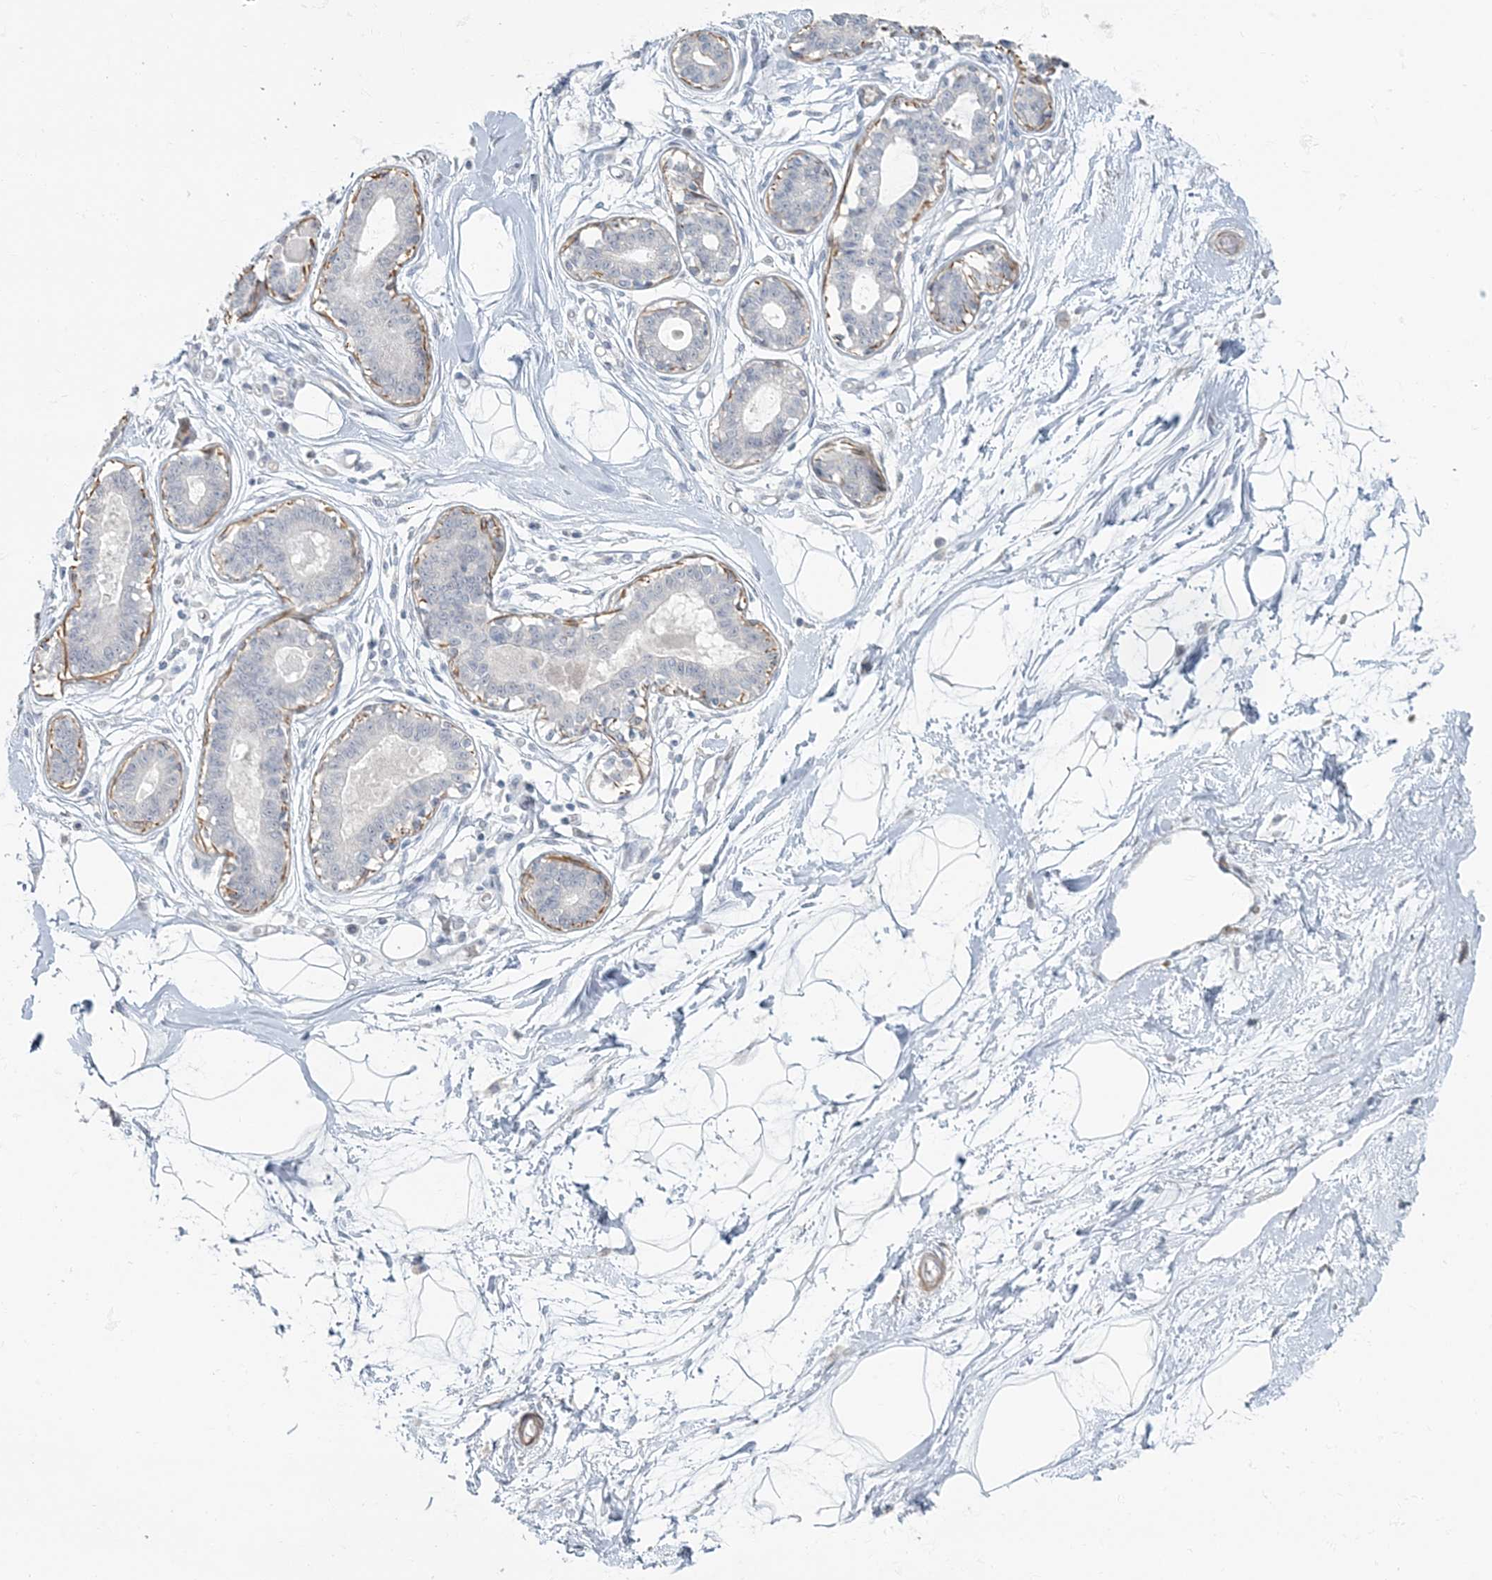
{"staining": {"intensity": "negative", "quantity": "none", "location": "none"}, "tissue": "breast", "cell_type": "Adipocytes", "image_type": "normal", "snomed": [{"axis": "morphology", "description": "Normal tissue, NOS"}, {"axis": "topography", "description": "Breast"}], "caption": "Human breast stained for a protein using immunohistochemistry exhibits no staining in adipocytes.", "gene": "MYOT", "patient": {"sex": "female", "age": 45}}